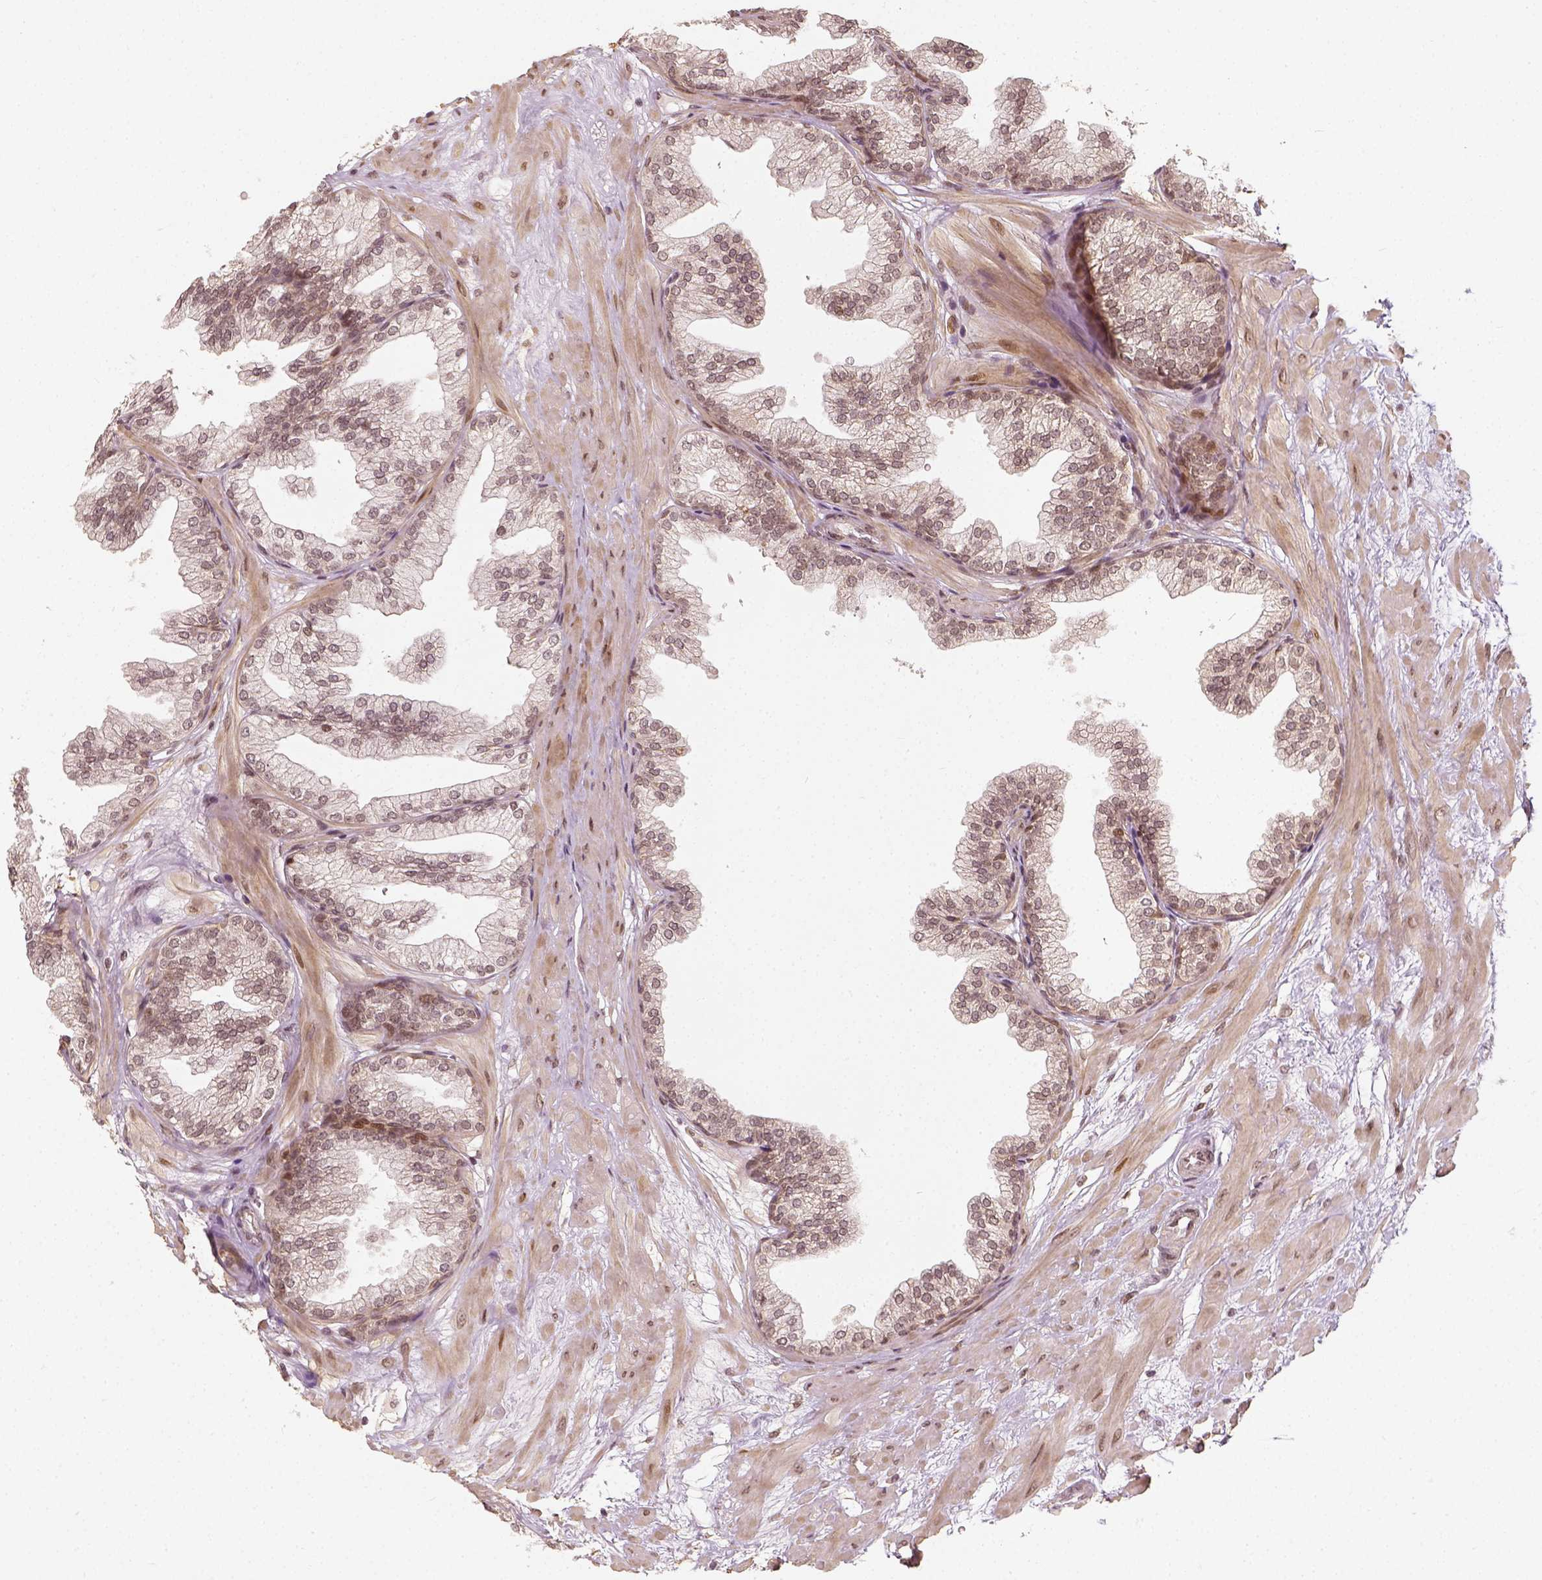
{"staining": {"intensity": "weak", "quantity": "25%-75%", "location": "cytoplasmic/membranous"}, "tissue": "prostate", "cell_type": "Glandular cells", "image_type": "normal", "snomed": [{"axis": "morphology", "description": "Normal tissue, NOS"}, {"axis": "topography", "description": "Prostate"}], "caption": "This is a micrograph of immunohistochemistry (IHC) staining of normal prostate, which shows weak expression in the cytoplasmic/membranous of glandular cells.", "gene": "ZMAT3", "patient": {"sex": "male", "age": 37}}